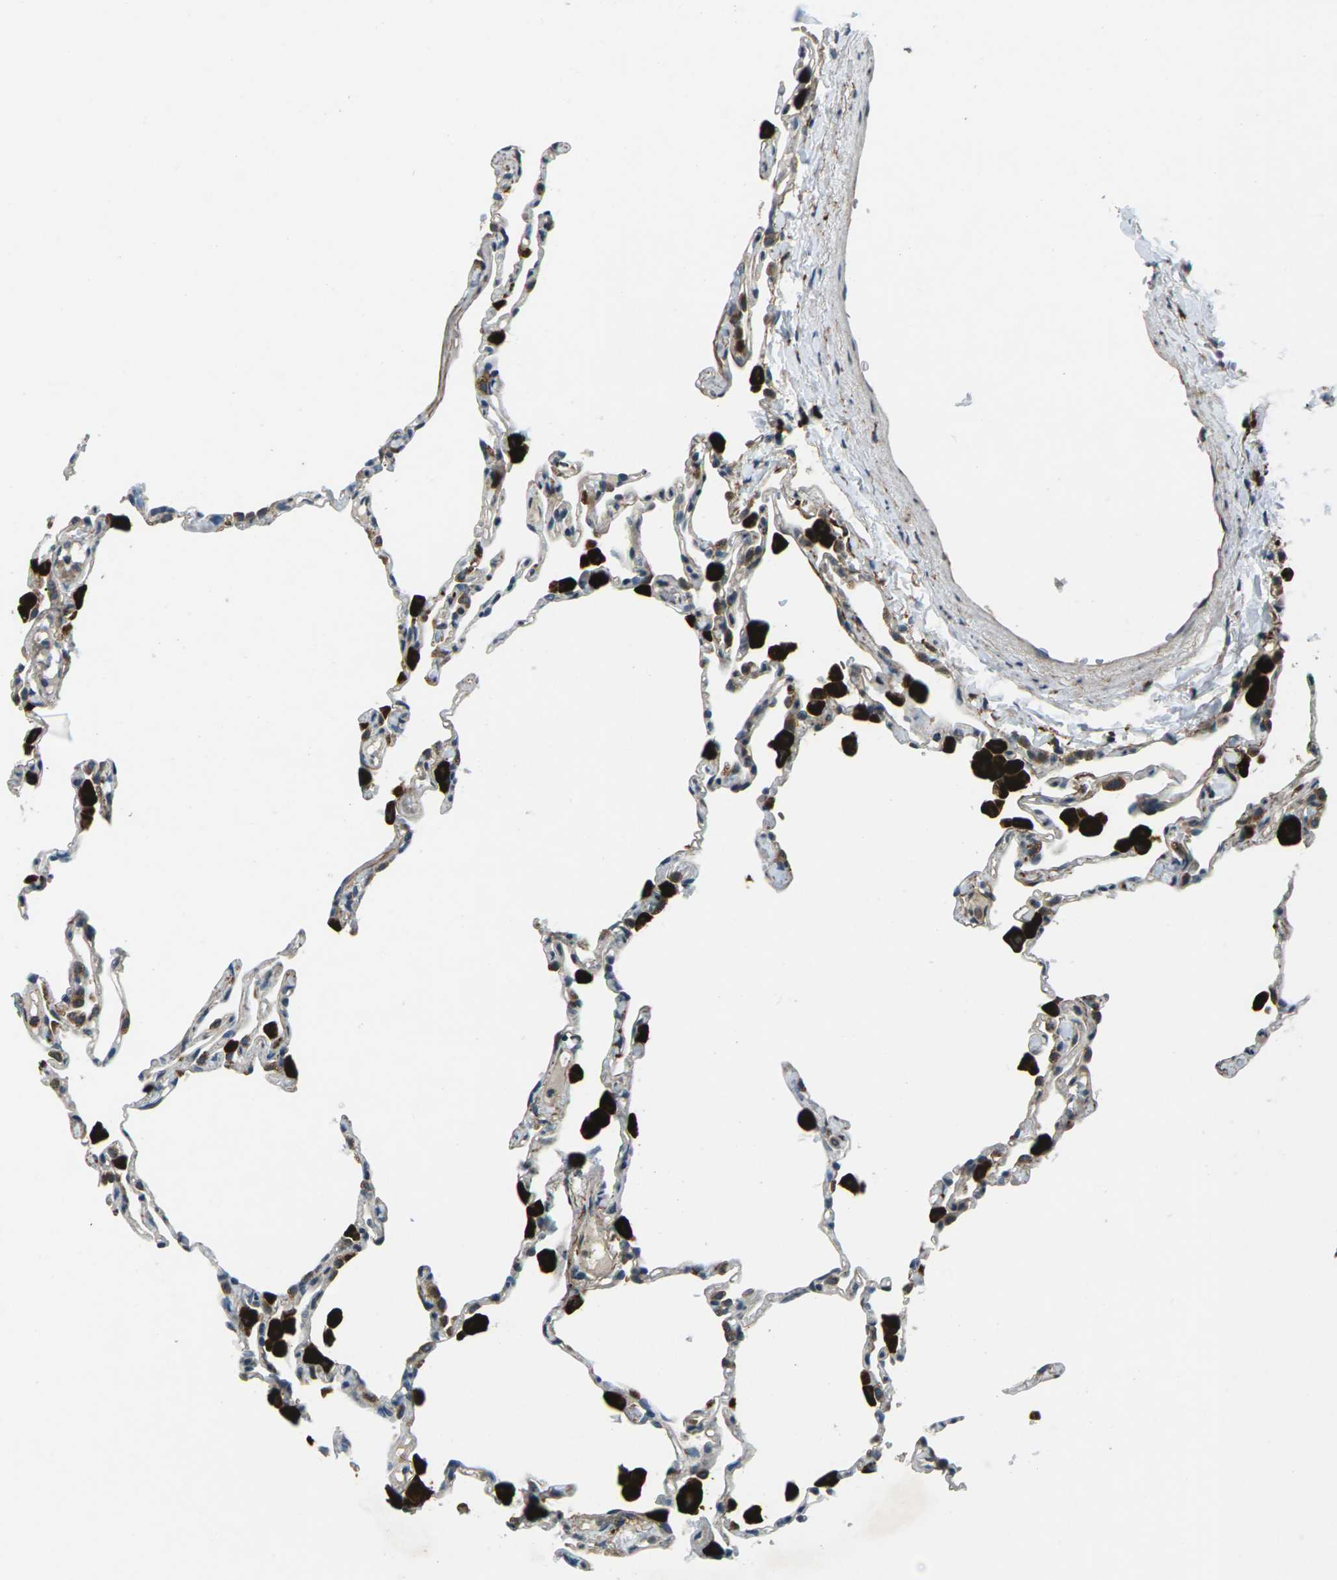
{"staining": {"intensity": "moderate", "quantity": ">75%", "location": "cytoplasmic/membranous"}, "tissue": "lung", "cell_type": "Alveolar cells", "image_type": "normal", "snomed": [{"axis": "morphology", "description": "Normal tissue, NOS"}, {"axis": "topography", "description": "Lung"}], "caption": "Immunohistochemistry (DAB) staining of benign lung exhibits moderate cytoplasmic/membranous protein positivity in approximately >75% of alveolar cells.", "gene": "SLC31A2", "patient": {"sex": "female", "age": 49}}